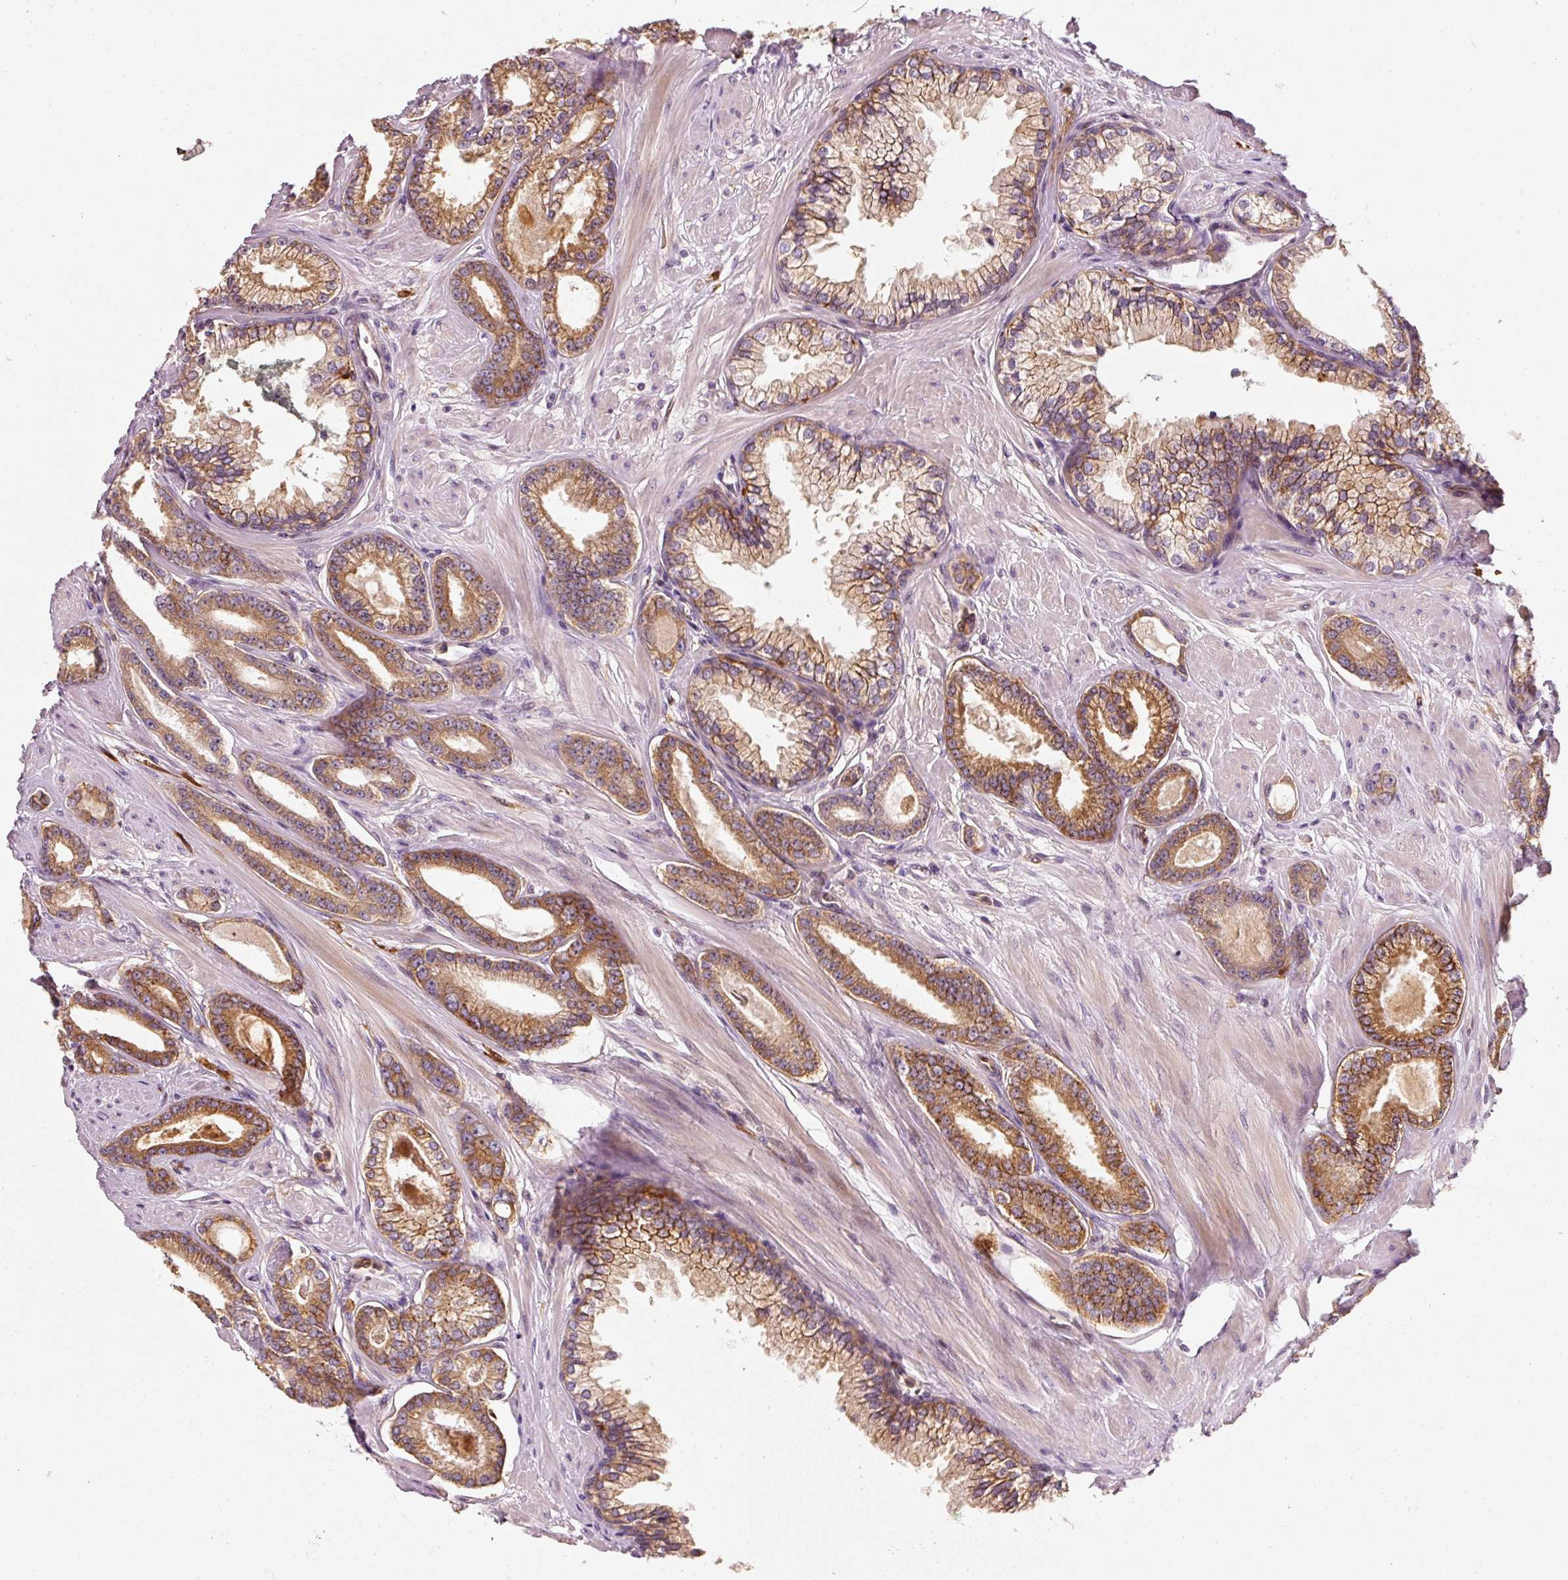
{"staining": {"intensity": "strong", "quantity": ">75%", "location": "cytoplasmic/membranous"}, "tissue": "prostate cancer", "cell_type": "Tumor cells", "image_type": "cancer", "snomed": [{"axis": "morphology", "description": "Adenocarcinoma, Low grade"}, {"axis": "topography", "description": "Prostate"}], "caption": "Prostate cancer (adenocarcinoma (low-grade)) stained with DAB immunohistochemistry shows high levels of strong cytoplasmic/membranous expression in about >75% of tumor cells.", "gene": "IQGAP2", "patient": {"sex": "male", "age": 60}}